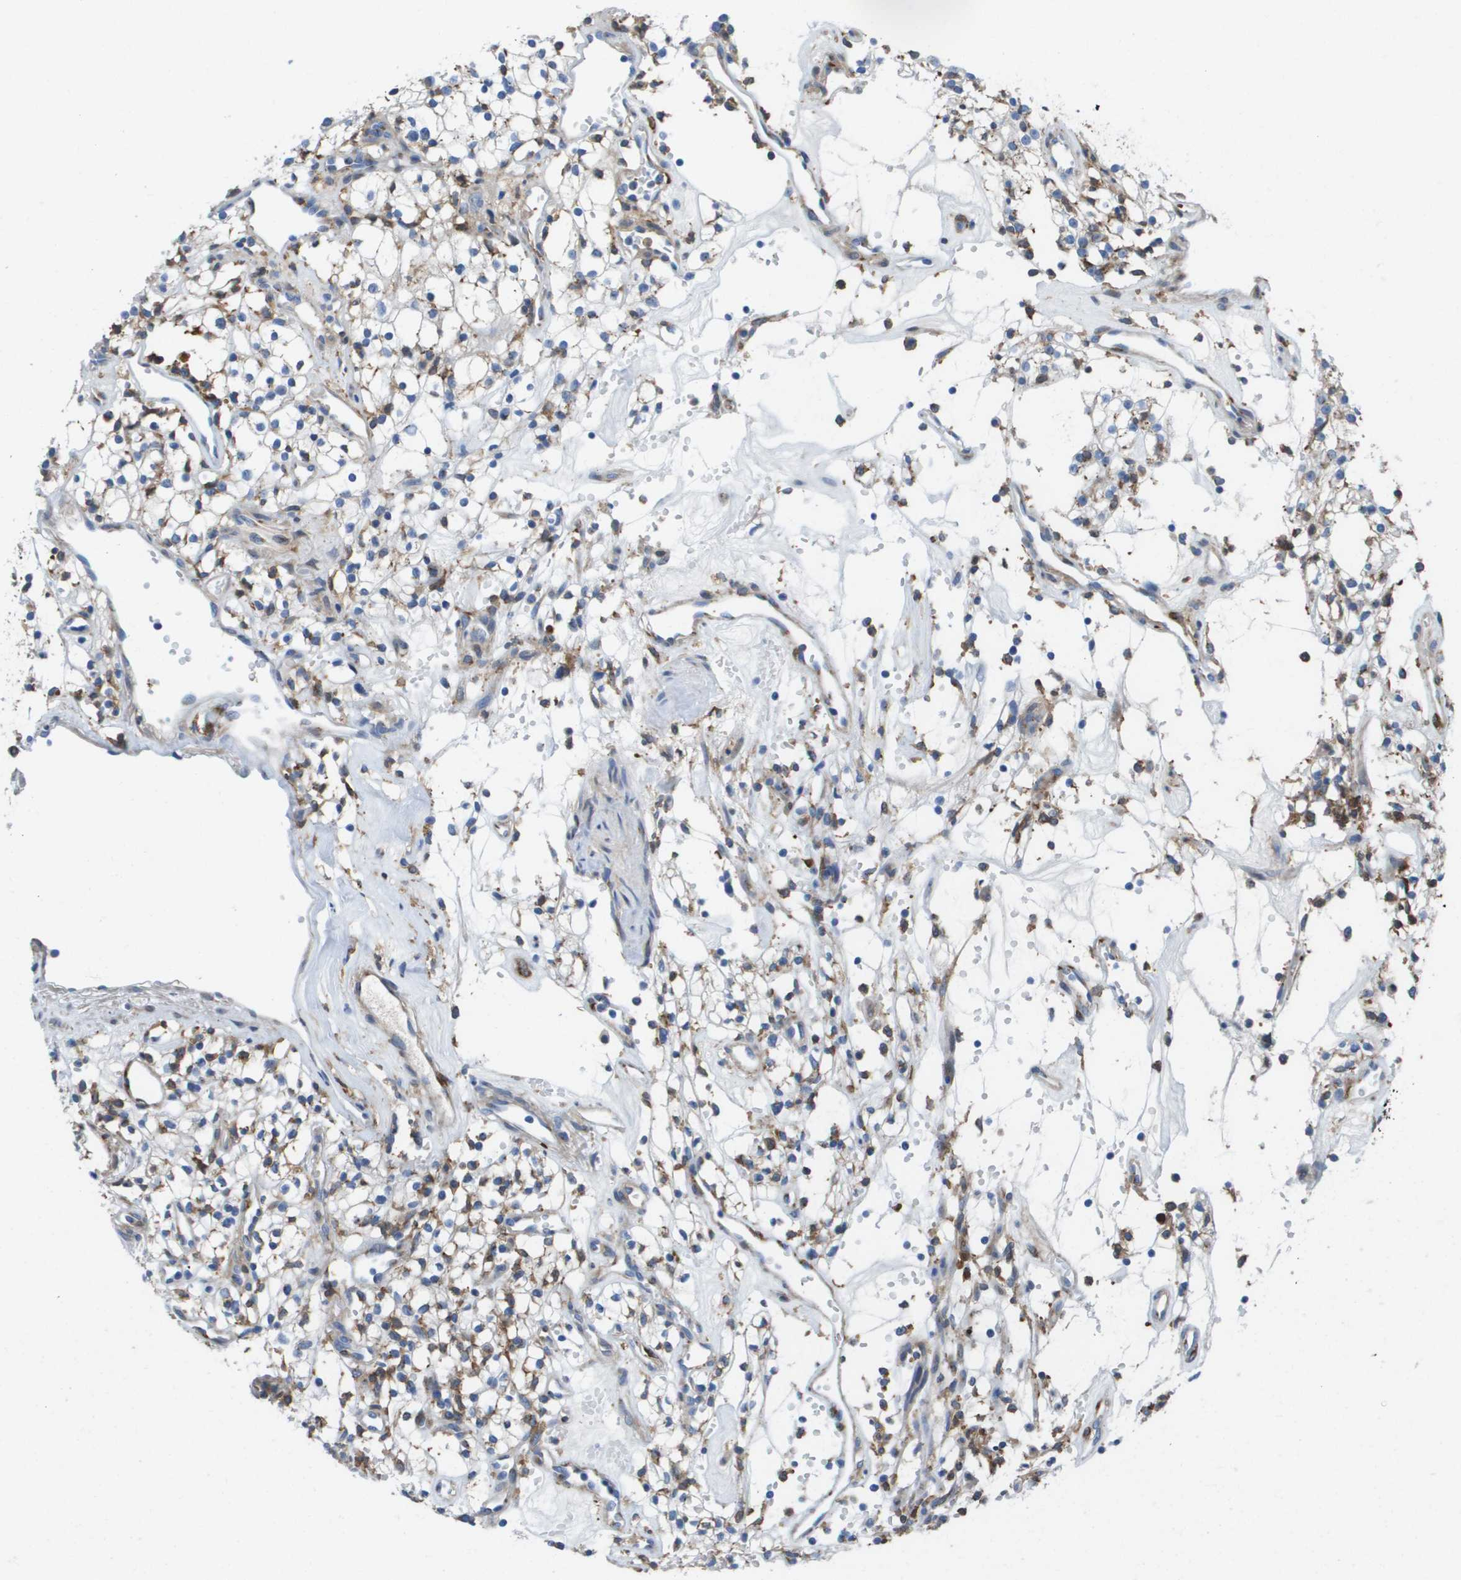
{"staining": {"intensity": "moderate", "quantity": "<25%", "location": "cytoplasmic/membranous"}, "tissue": "renal cancer", "cell_type": "Tumor cells", "image_type": "cancer", "snomed": [{"axis": "morphology", "description": "Adenocarcinoma, NOS"}, {"axis": "topography", "description": "Kidney"}], "caption": "Immunohistochemistry (IHC) photomicrograph of neoplastic tissue: renal cancer (adenocarcinoma) stained using immunohistochemistry shows low levels of moderate protein expression localized specifically in the cytoplasmic/membranous of tumor cells, appearing as a cytoplasmic/membranous brown color.", "gene": "SLC37A2", "patient": {"sex": "male", "age": 59}}